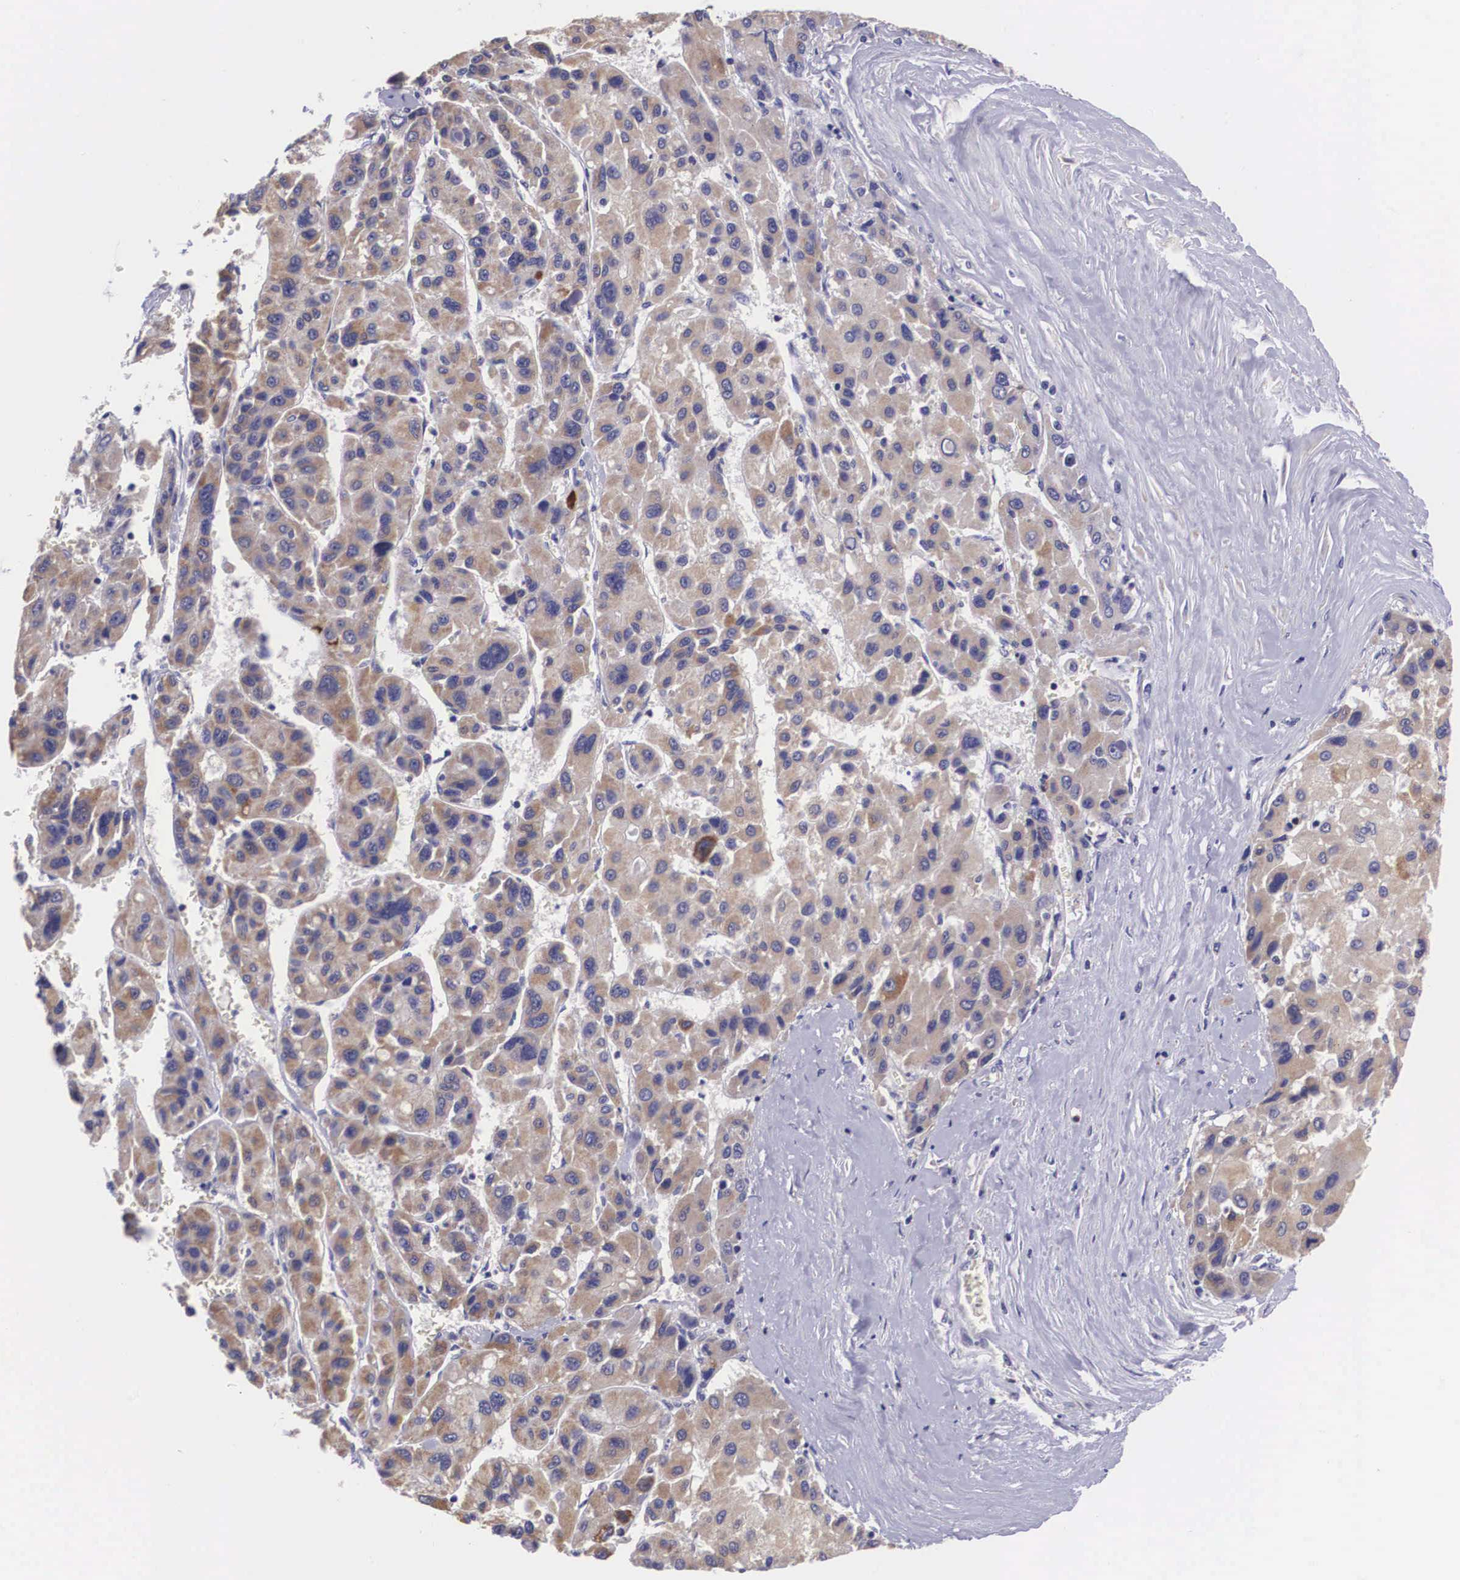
{"staining": {"intensity": "moderate", "quantity": ">75%", "location": "cytoplasmic/membranous"}, "tissue": "liver cancer", "cell_type": "Tumor cells", "image_type": "cancer", "snomed": [{"axis": "morphology", "description": "Carcinoma, Hepatocellular, NOS"}, {"axis": "topography", "description": "Liver"}], "caption": "Protein expression analysis of liver cancer (hepatocellular carcinoma) shows moderate cytoplasmic/membranous expression in about >75% of tumor cells. The staining is performed using DAB (3,3'-diaminobenzidine) brown chromogen to label protein expression. The nuclei are counter-stained blue using hematoxylin.", "gene": "ARG2", "patient": {"sex": "male", "age": 64}}